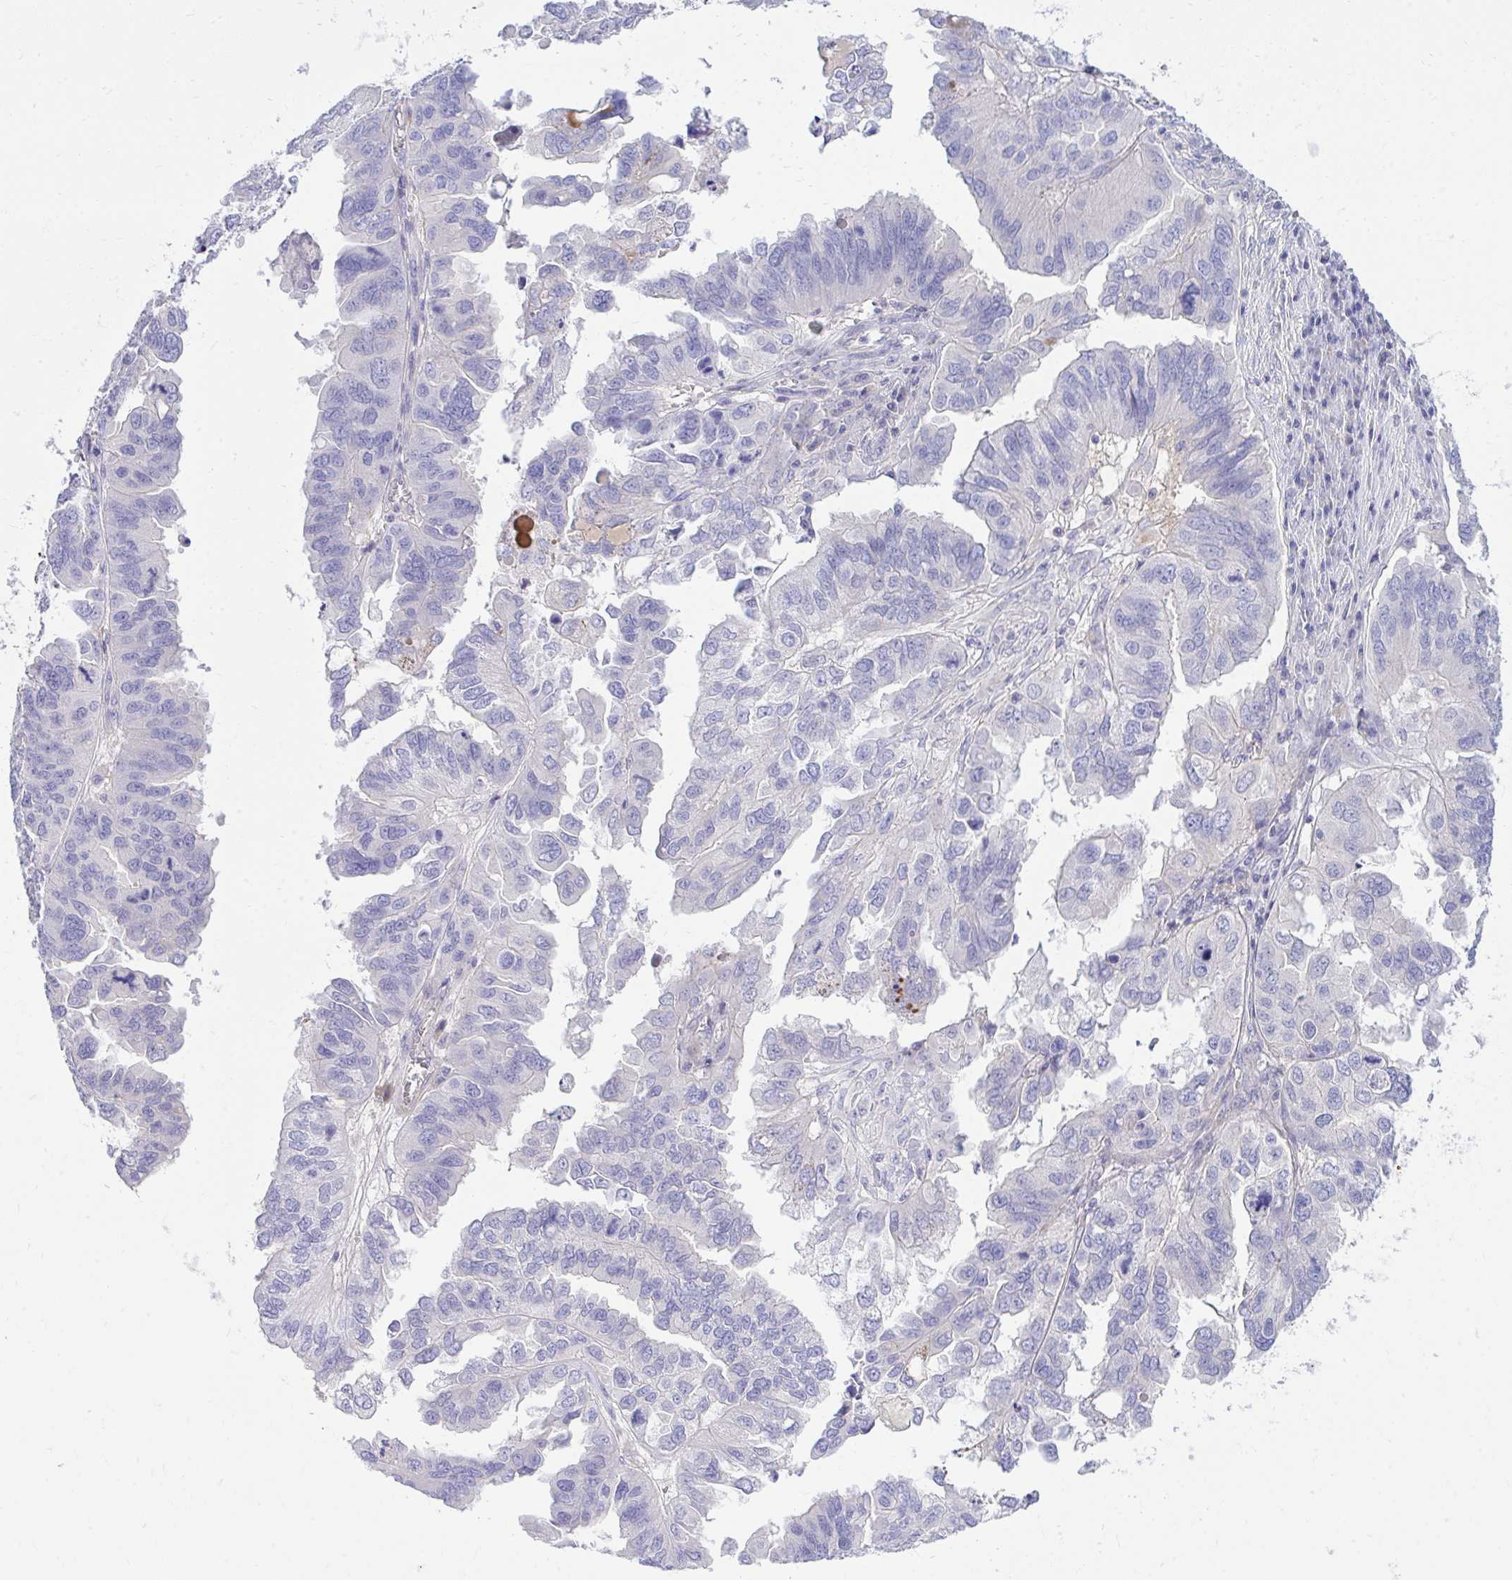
{"staining": {"intensity": "negative", "quantity": "none", "location": "none"}, "tissue": "ovarian cancer", "cell_type": "Tumor cells", "image_type": "cancer", "snomed": [{"axis": "morphology", "description": "Cystadenocarcinoma, serous, NOS"}, {"axis": "topography", "description": "Ovary"}], "caption": "The image displays no significant expression in tumor cells of ovarian cancer.", "gene": "TP53I11", "patient": {"sex": "female", "age": 79}}